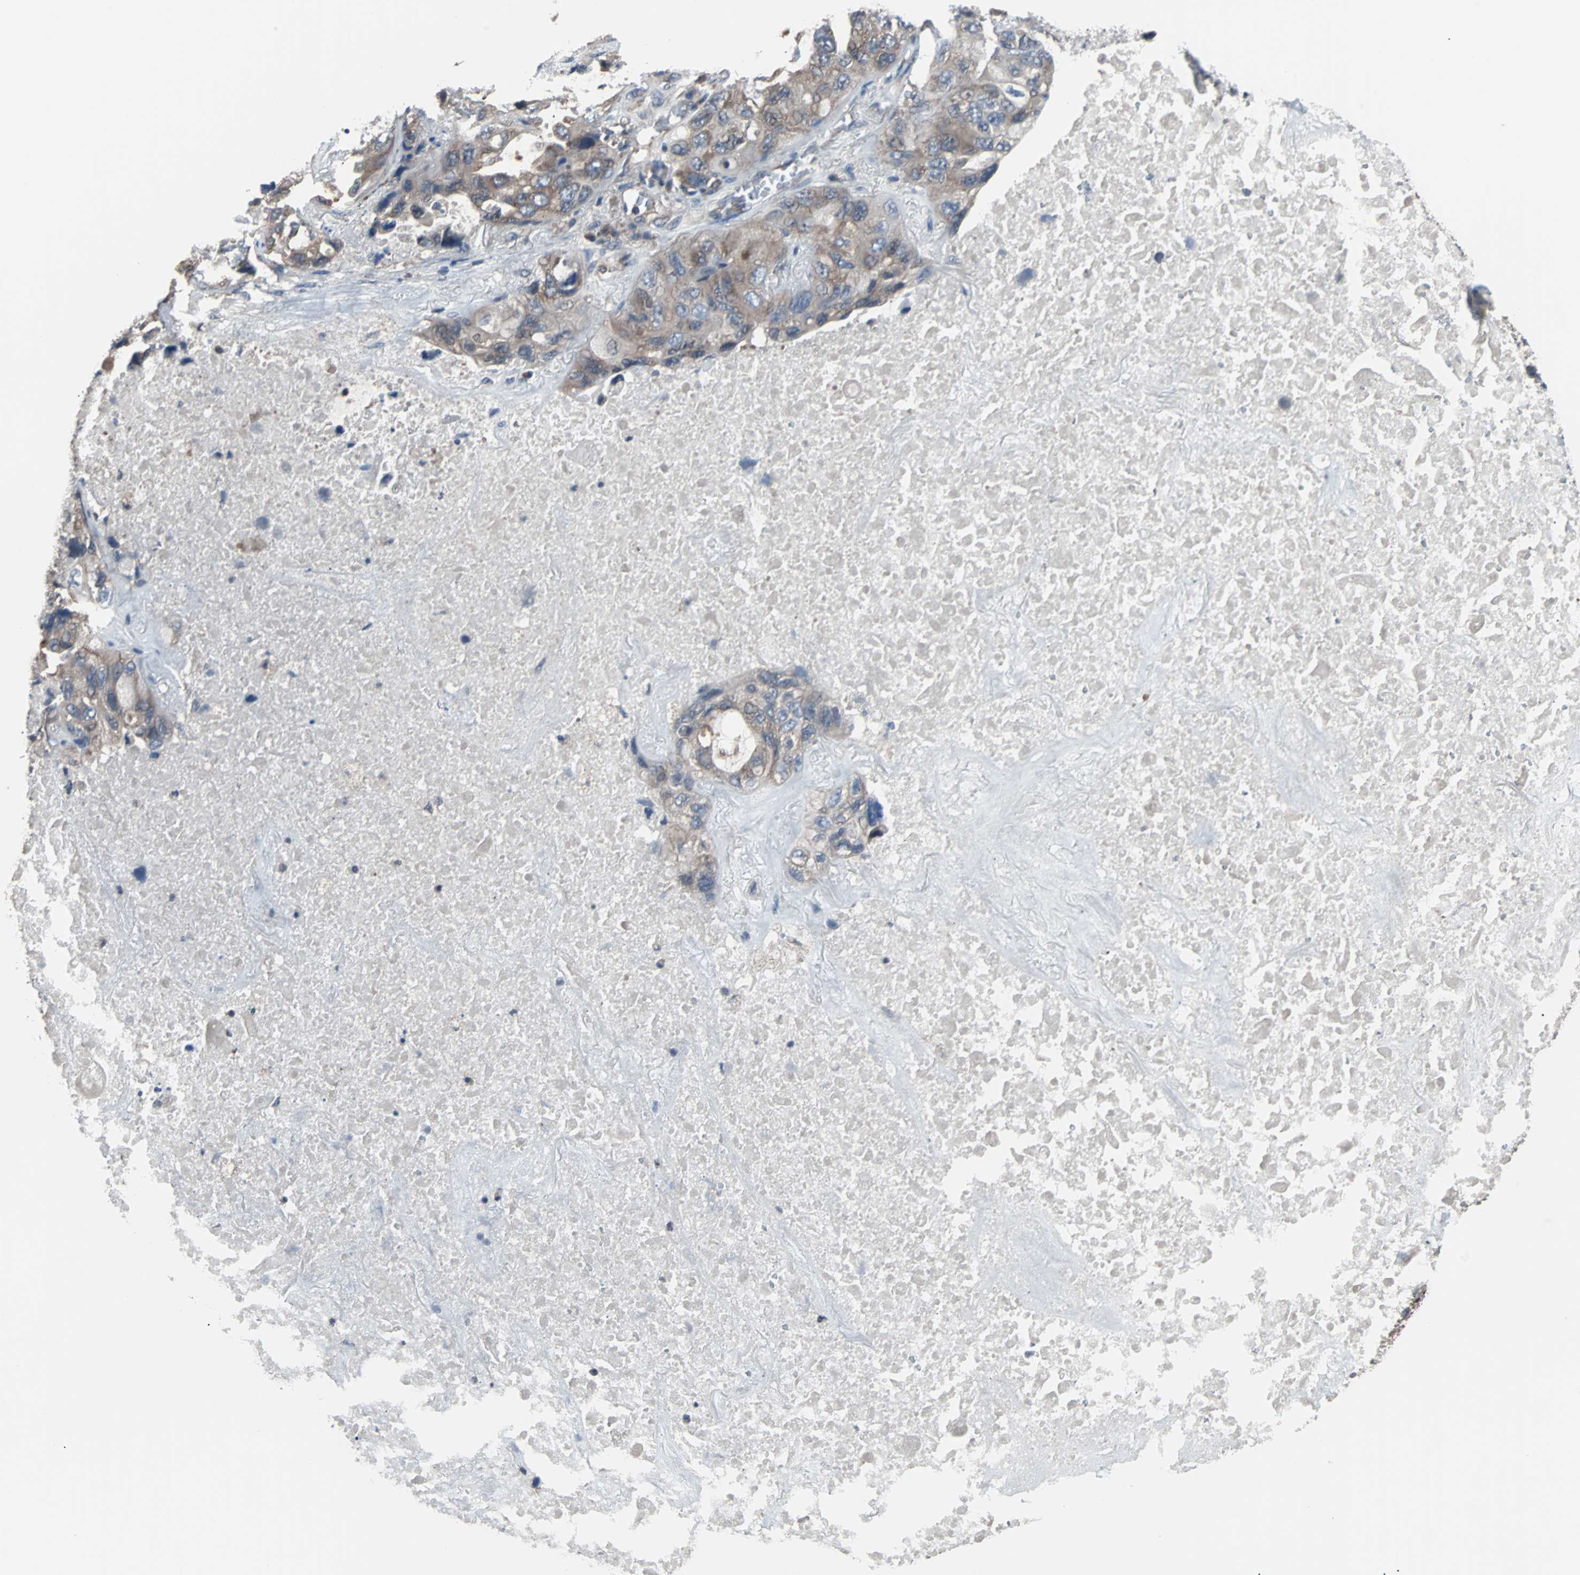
{"staining": {"intensity": "moderate", "quantity": ">75%", "location": "cytoplasmic/membranous"}, "tissue": "lung cancer", "cell_type": "Tumor cells", "image_type": "cancer", "snomed": [{"axis": "morphology", "description": "Squamous cell carcinoma, NOS"}, {"axis": "topography", "description": "Lung"}], "caption": "Tumor cells exhibit medium levels of moderate cytoplasmic/membranous expression in approximately >75% of cells in human lung cancer (squamous cell carcinoma). (IHC, brightfield microscopy, high magnification).", "gene": "PAK1", "patient": {"sex": "female", "age": 73}}